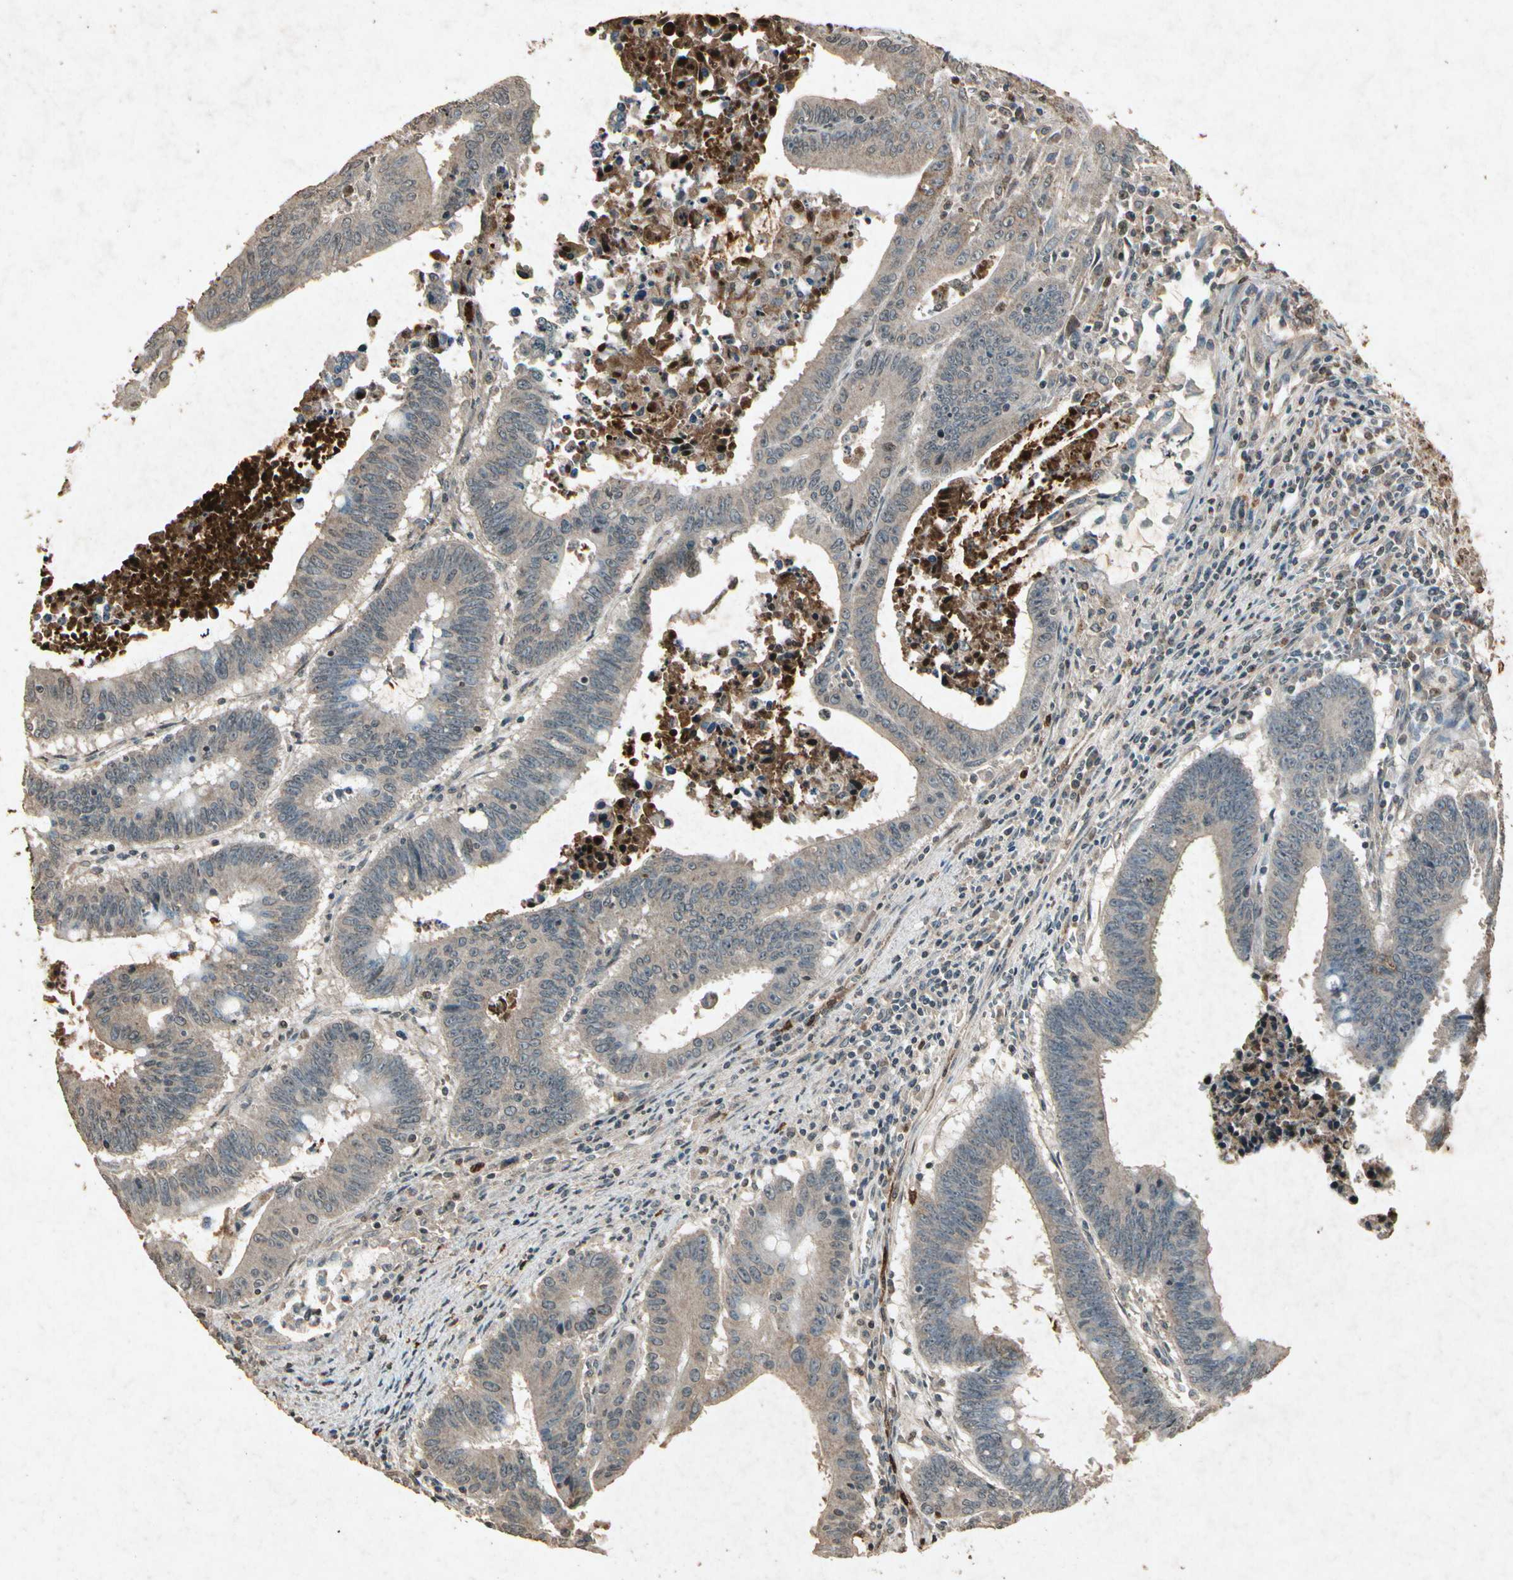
{"staining": {"intensity": "weak", "quantity": "25%-75%", "location": "cytoplasmic/membranous"}, "tissue": "colorectal cancer", "cell_type": "Tumor cells", "image_type": "cancer", "snomed": [{"axis": "morphology", "description": "Adenocarcinoma, NOS"}, {"axis": "topography", "description": "Colon"}], "caption": "High-power microscopy captured an IHC photomicrograph of colorectal adenocarcinoma, revealing weak cytoplasmic/membranous positivity in about 25%-75% of tumor cells.", "gene": "GC", "patient": {"sex": "male", "age": 45}}